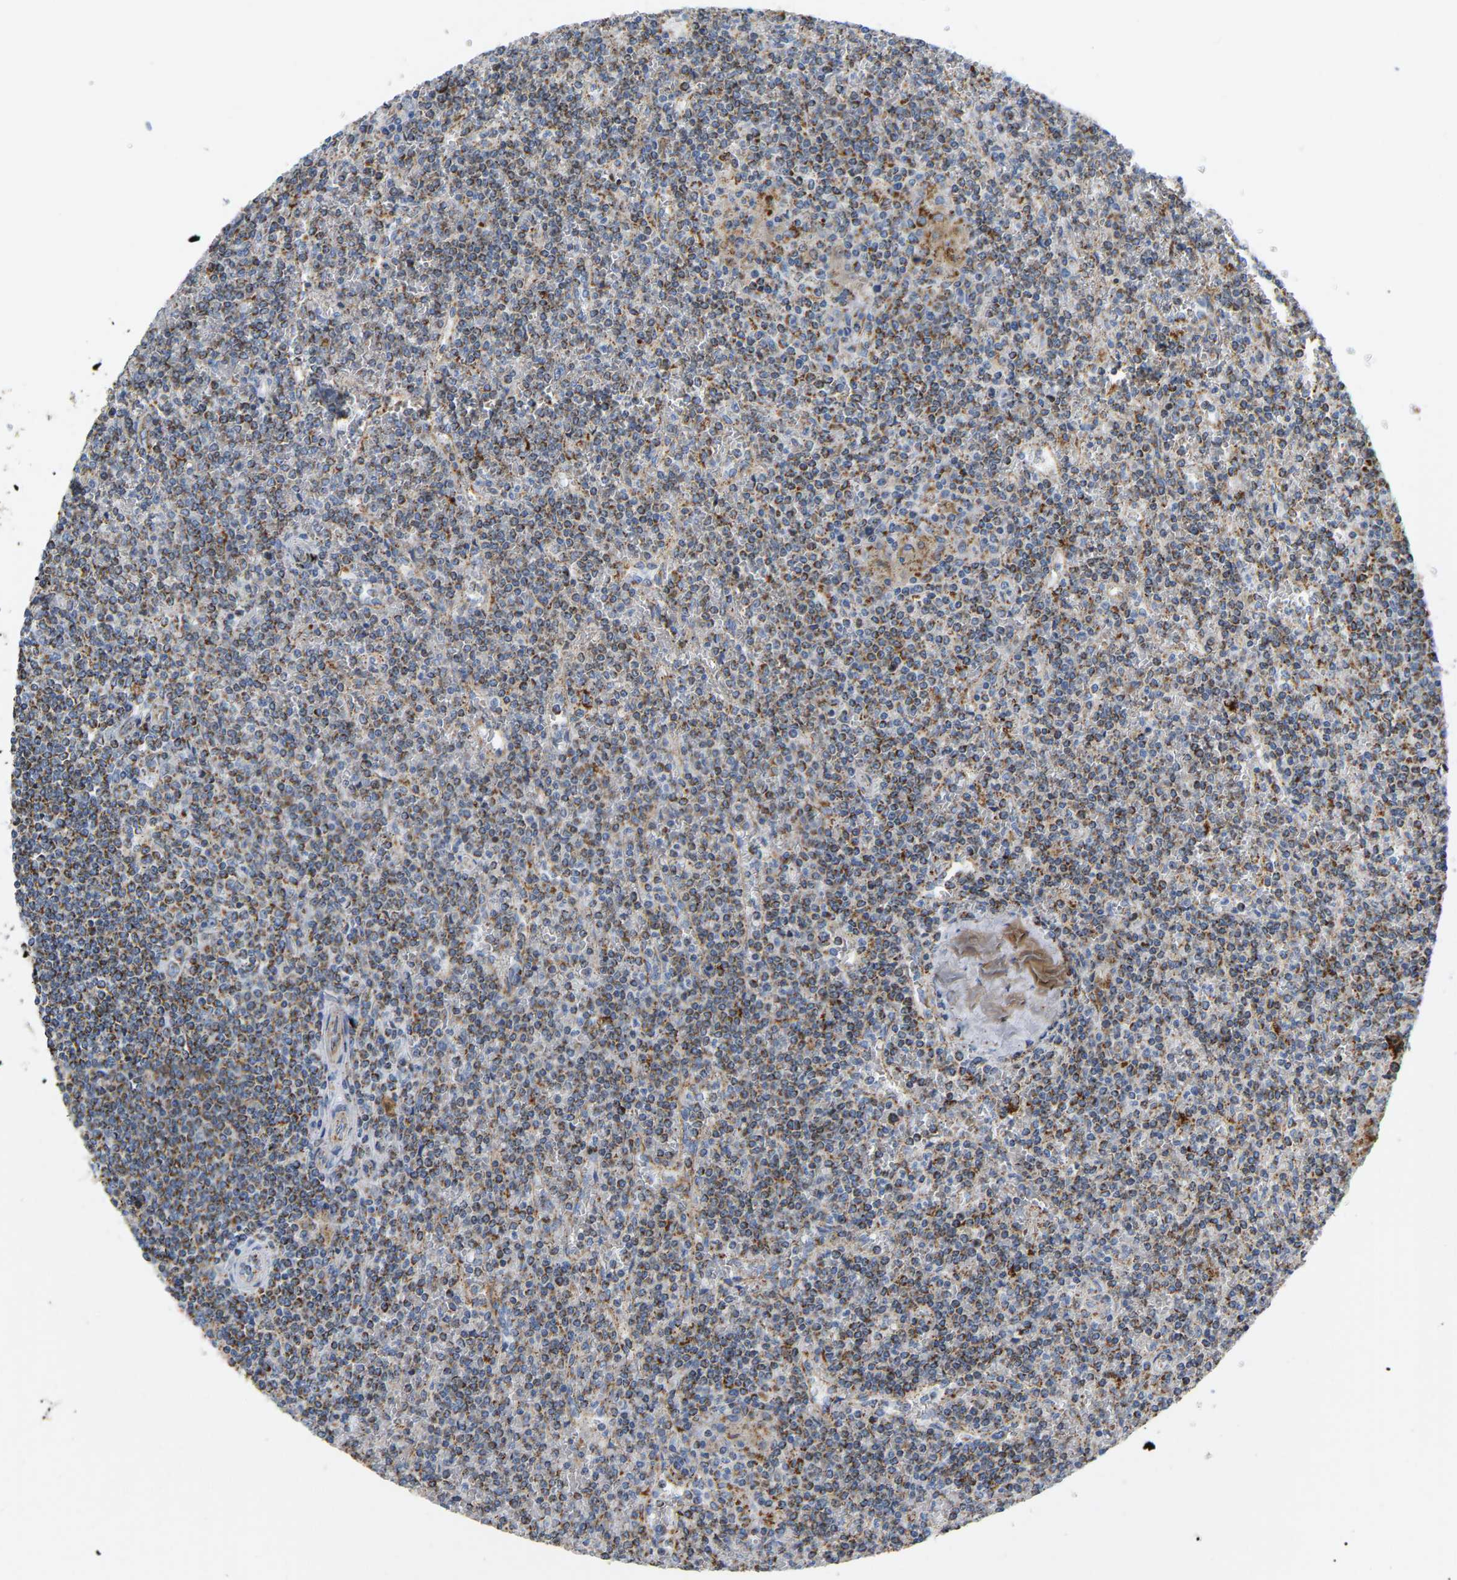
{"staining": {"intensity": "moderate", "quantity": ">75%", "location": "cytoplasmic/membranous"}, "tissue": "lymphoma", "cell_type": "Tumor cells", "image_type": "cancer", "snomed": [{"axis": "morphology", "description": "Malignant lymphoma, non-Hodgkin's type, Low grade"}, {"axis": "topography", "description": "Spleen"}], "caption": "Lymphoma tissue reveals moderate cytoplasmic/membranous expression in approximately >75% of tumor cells", "gene": "HIBADH", "patient": {"sex": "female", "age": 19}}